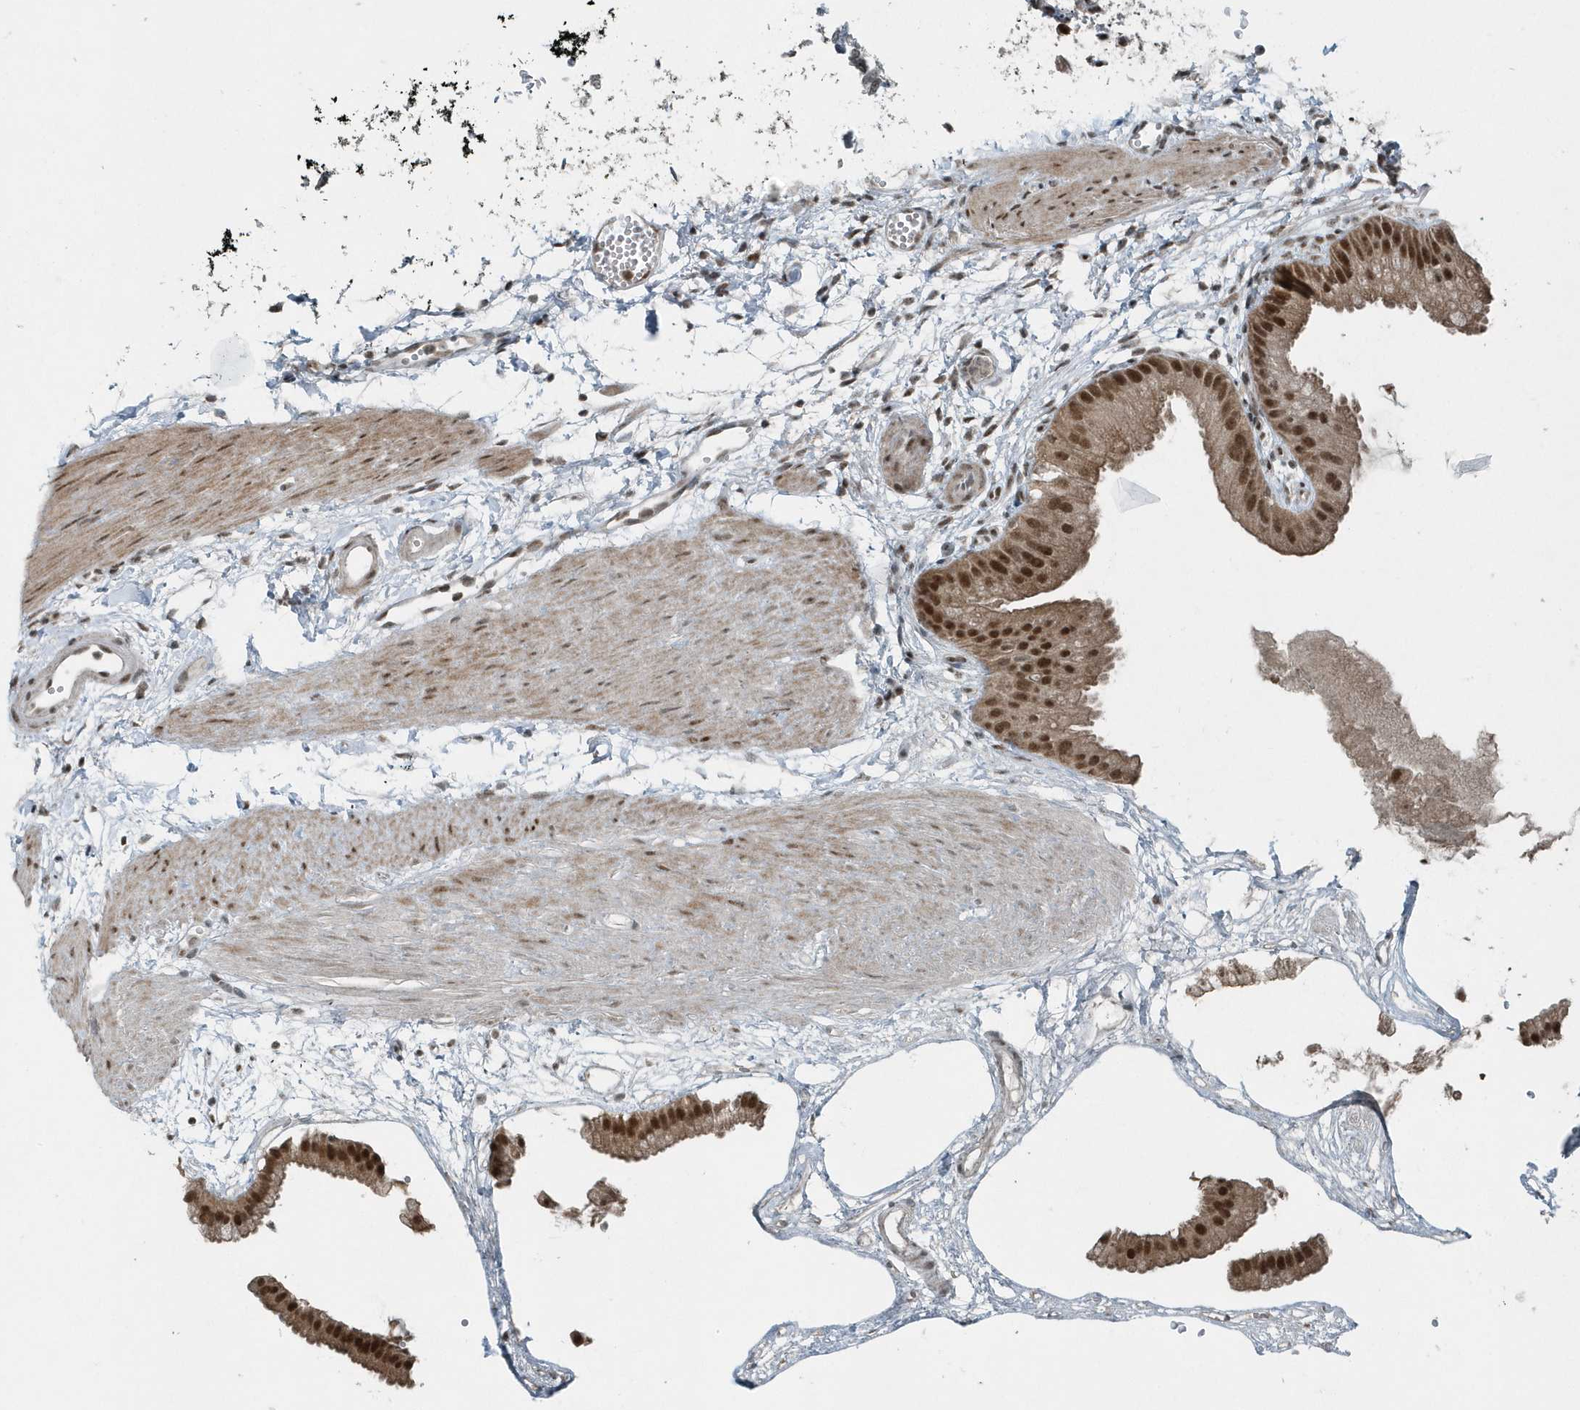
{"staining": {"intensity": "strong", "quantity": ">75%", "location": "cytoplasmic/membranous,nuclear"}, "tissue": "gallbladder", "cell_type": "Glandular cells", "image_type": "normal", "snomed": [{"axis": "morphology", "description": "Normal tissue, NOS"}, {"axis": "topography", "description": "Gallbladder"}], "caption": "An immunohistochemistry (IHC) histopathology image of unremarkable tissue is shown. Protein staining in brown labels strong cytoplasmic/membranous,nuclear positivity in gallbladder within glandular cells.", "gene": "YTHDC1", "patient": {"sex": "female", "age": 64}}